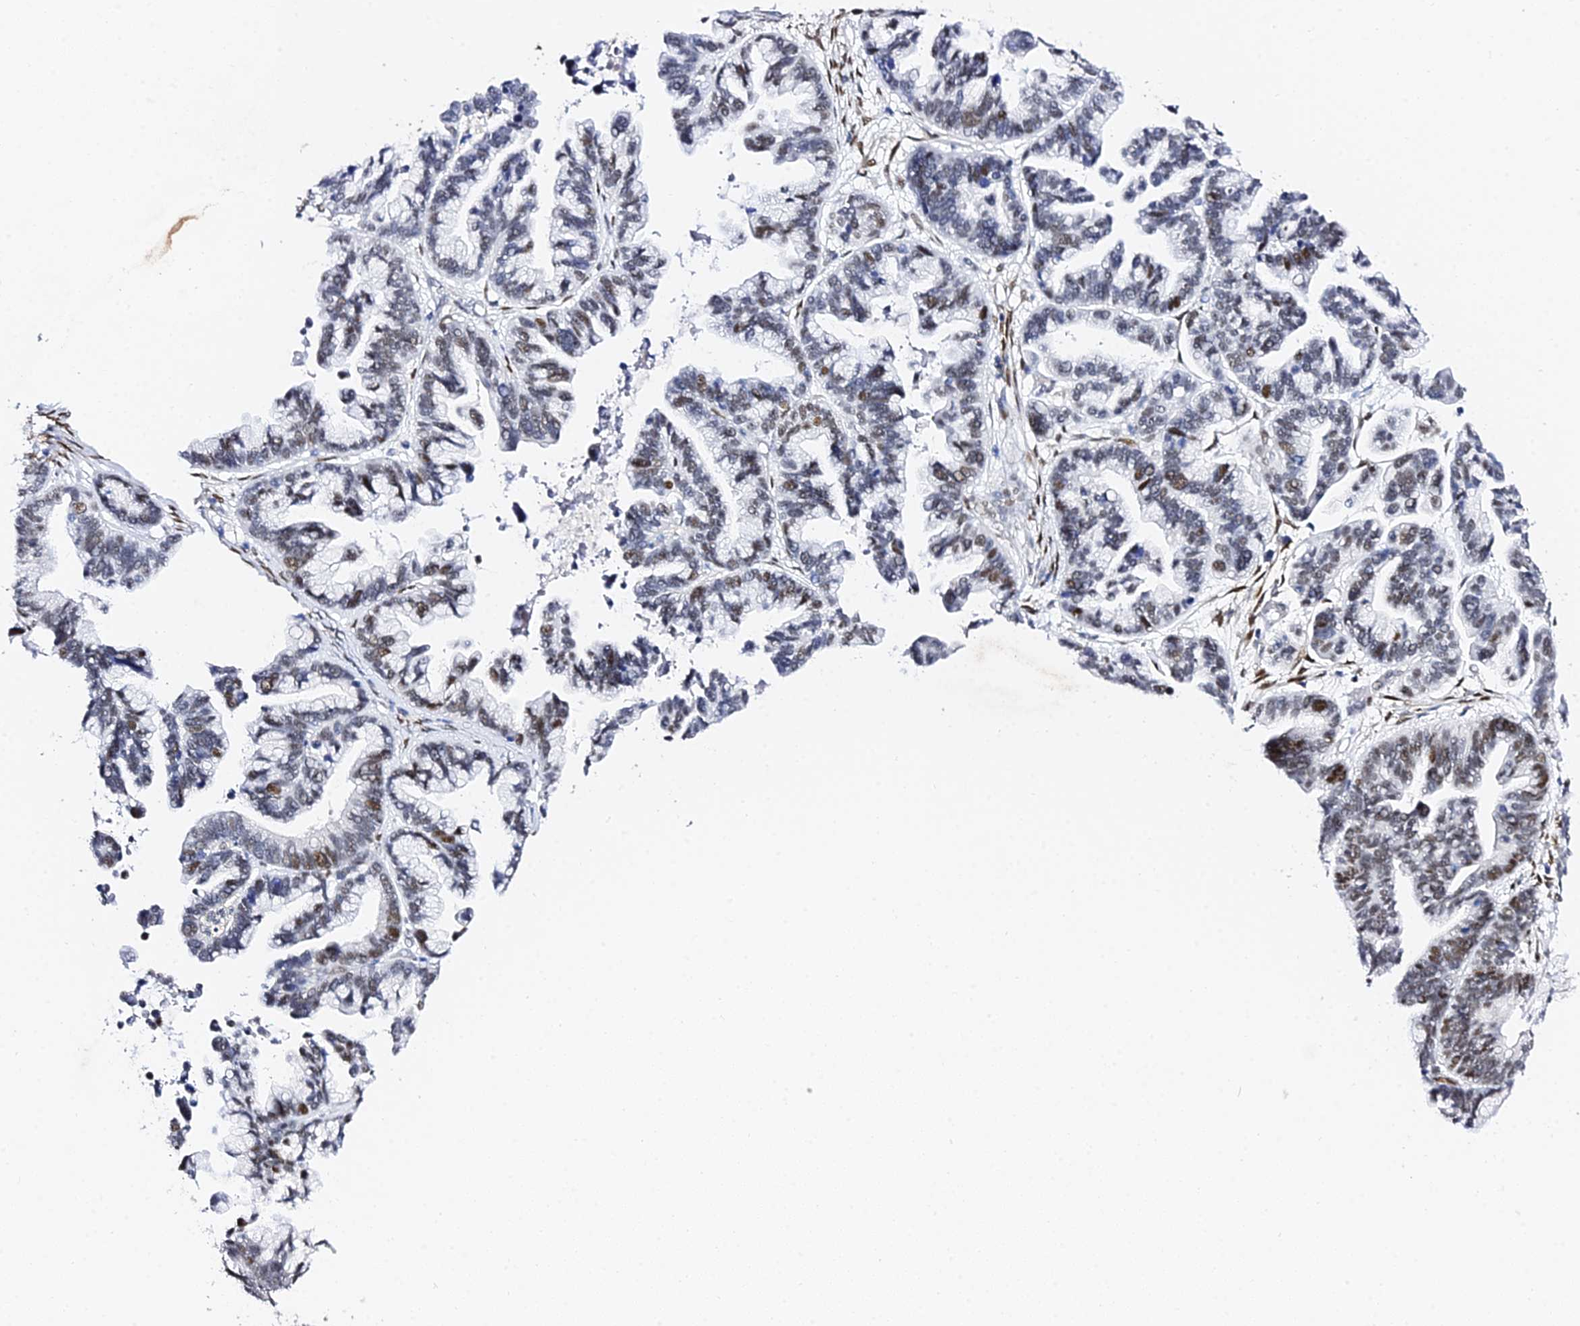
{"staining": {"intensity": "moderate", "quantity": "25%-75%", "location": "nuclear"}, "tissue": "ovarian cancer", "cell_type": "Tumor cells", "image_type": "cancer", "snomed": [{"axis": "morphology", "description": "Cystadenocarcinoma, serous, NOS"}, {"axis": "topography", "description": "Ovary"}], "caption": "Moderate nuclear expression for a protein is seen in about 25%-75% of tumor cells of ovarian serous cystadenocarcinoma using IHC.", "gene": "POFUT2", "patient": {"sex": "female", "age": 56}}